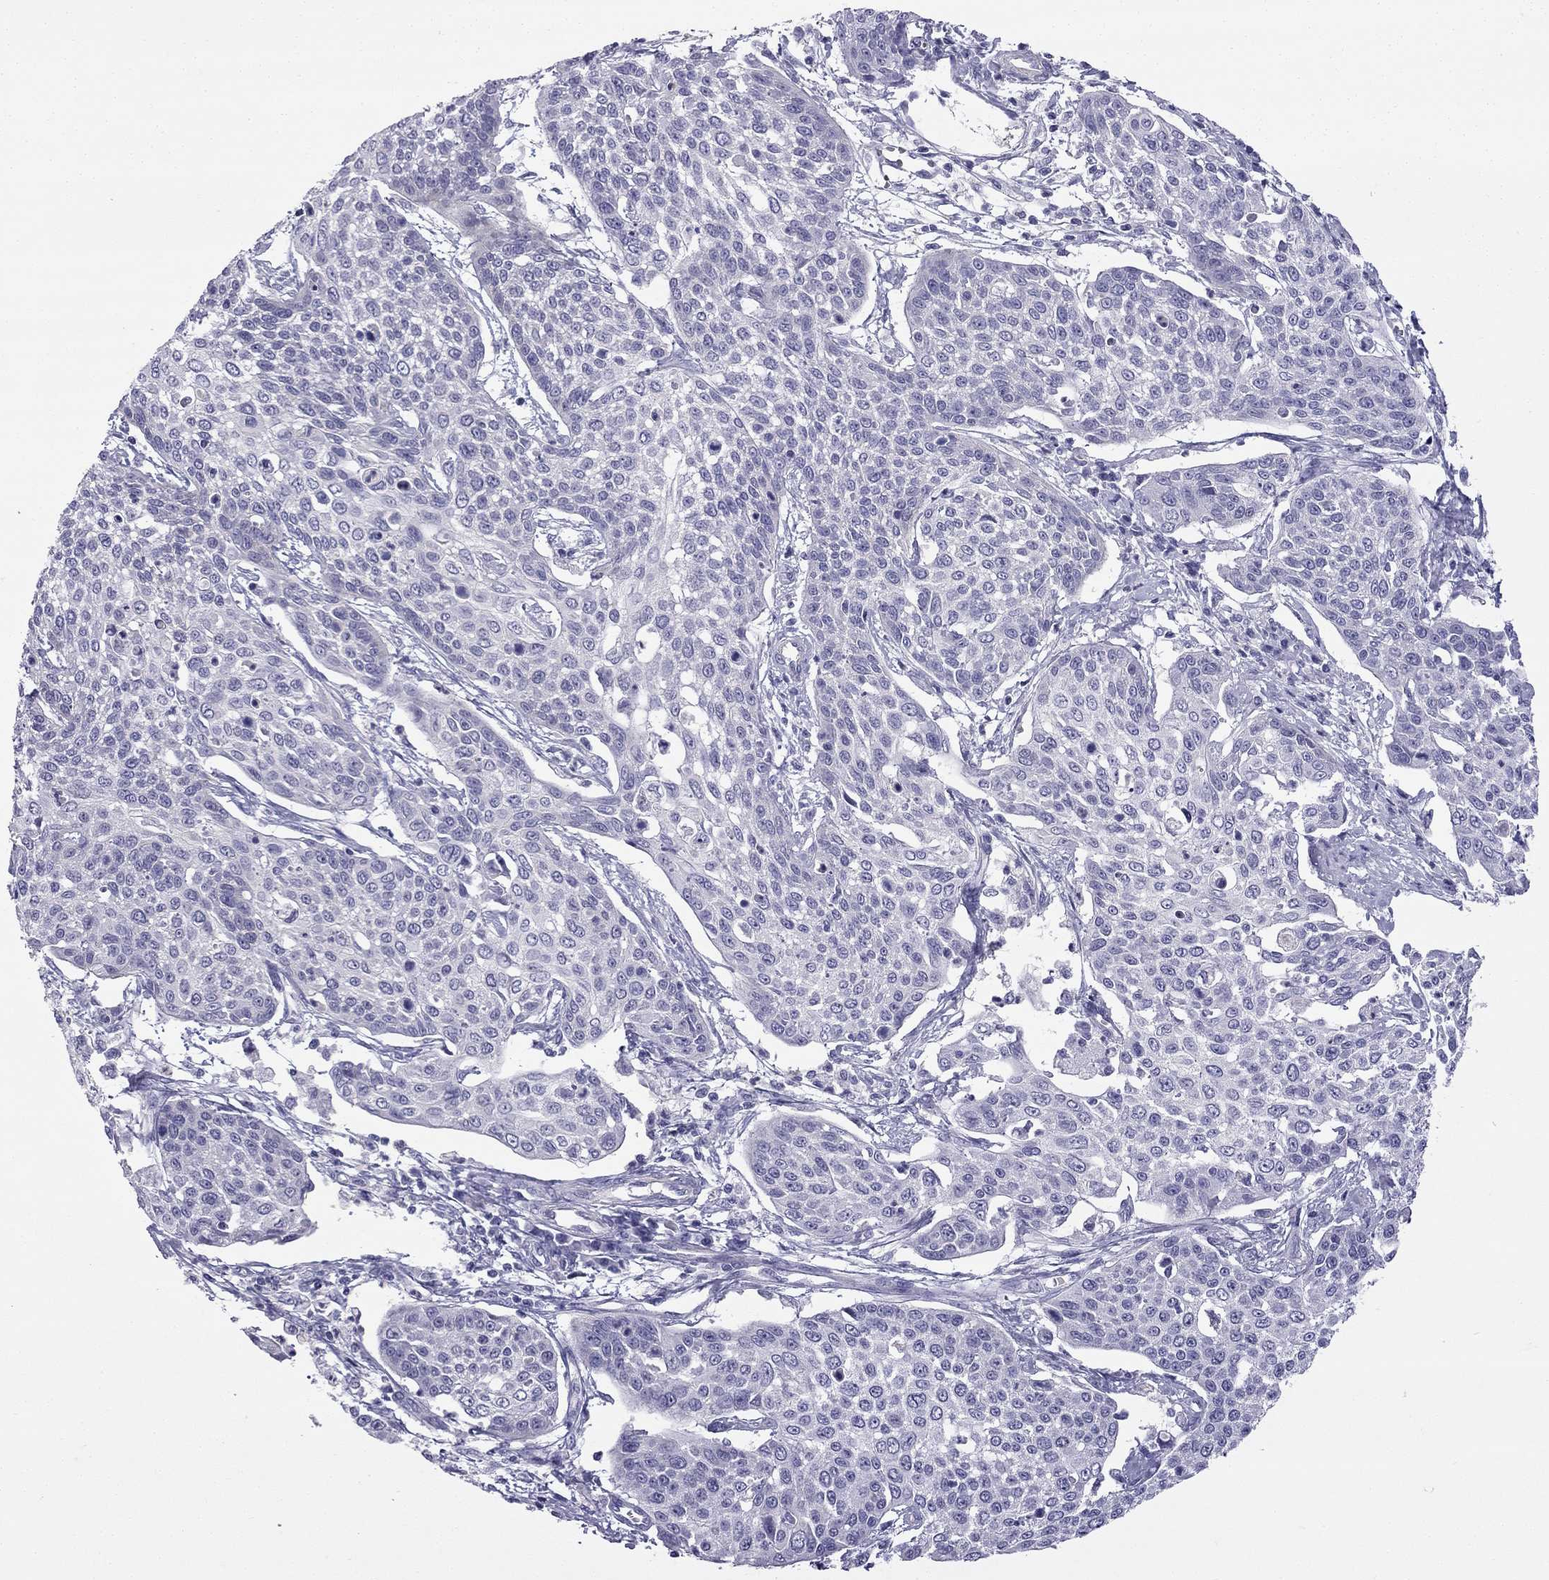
{"staining": {"intensity": "negative", "quantity": "none", "location": "none"}, "tissue": "cervical cancer", "cell_type": "Tumor cells", "image_type": "cancer", "snomed": [{"axis": "morphology", "description": "Squamous cell carcinoma, NOS"}, {"axis": "topography", "description": "Cervix"}], "caption": "IHC photomicrograph of neoplastic tissue: cervical cancer stained with DAB shows no significant protein positivity in tumor cells. Brightfield microscopy of immunohistochemistry stained with DAB (brown) and hematoxylin (blue), captured at high magnification.", "gene": "GJA8", "patient": {"sex": "female", "age": 34}}